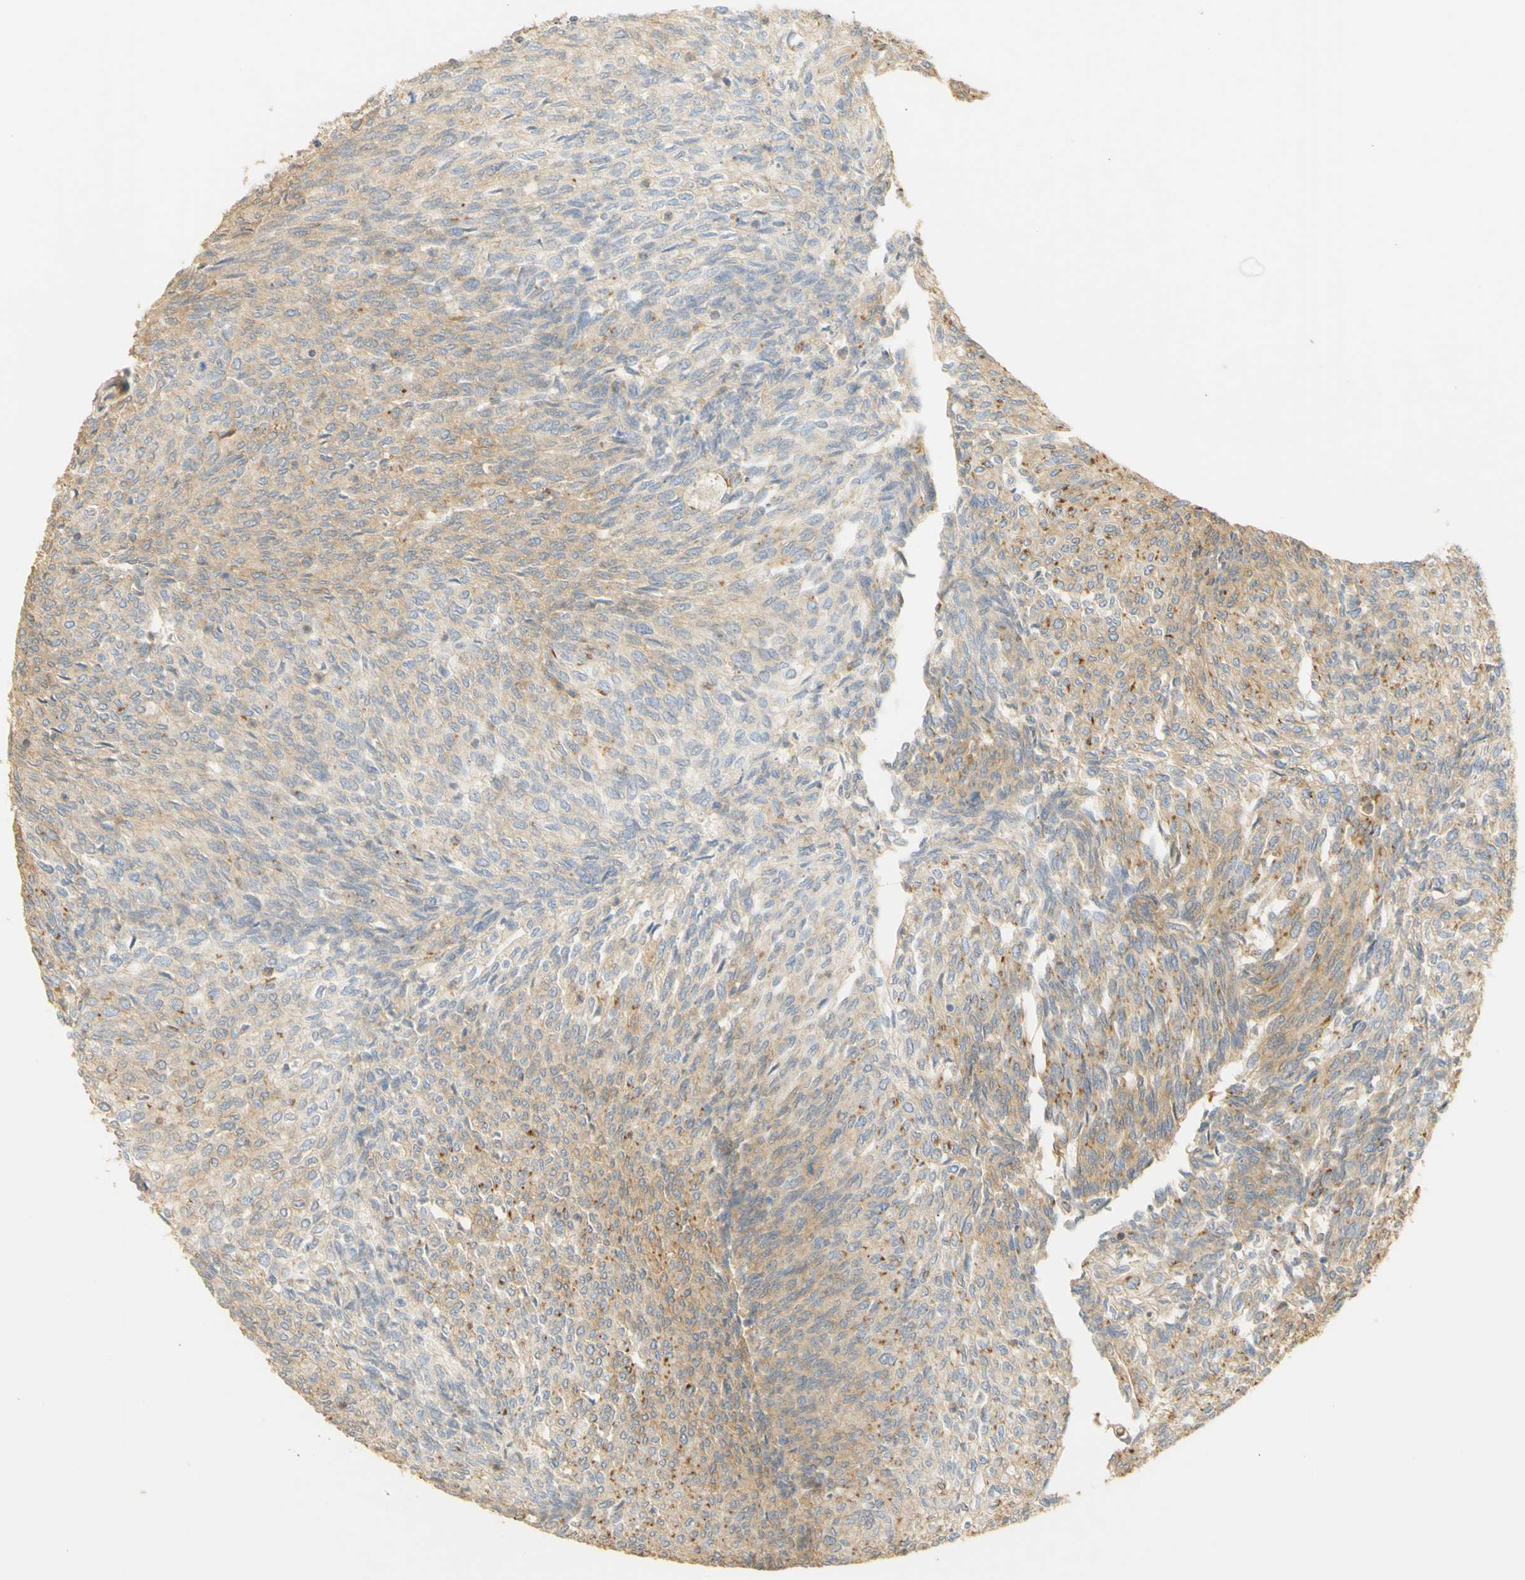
{"staining": {"intensity": "moderate", "quantity": "25%-75%", "location": "cytoplasmic/membranous"}, "tissue": "urothelial cancer", "cell_type": "Tumor cells", "image_type": "cancer", "snomed": [{"axis": "morphology", "description": "Urothelial carcinoma, Low grade"}, {"axis": "topography", "description": "Urinary bladder"}], "caption": "Immunohistochemistry (IHC) photomicrograph of urothelial carcinoma (low-grade) stained for a protein (brown), which reveals medium levels of moderate cytoplasmic/membranous positivity in approximately 25%-75% of tumor cells.", "gene": "KCNE4", "patient": {"sex": "female", "age": 79}}